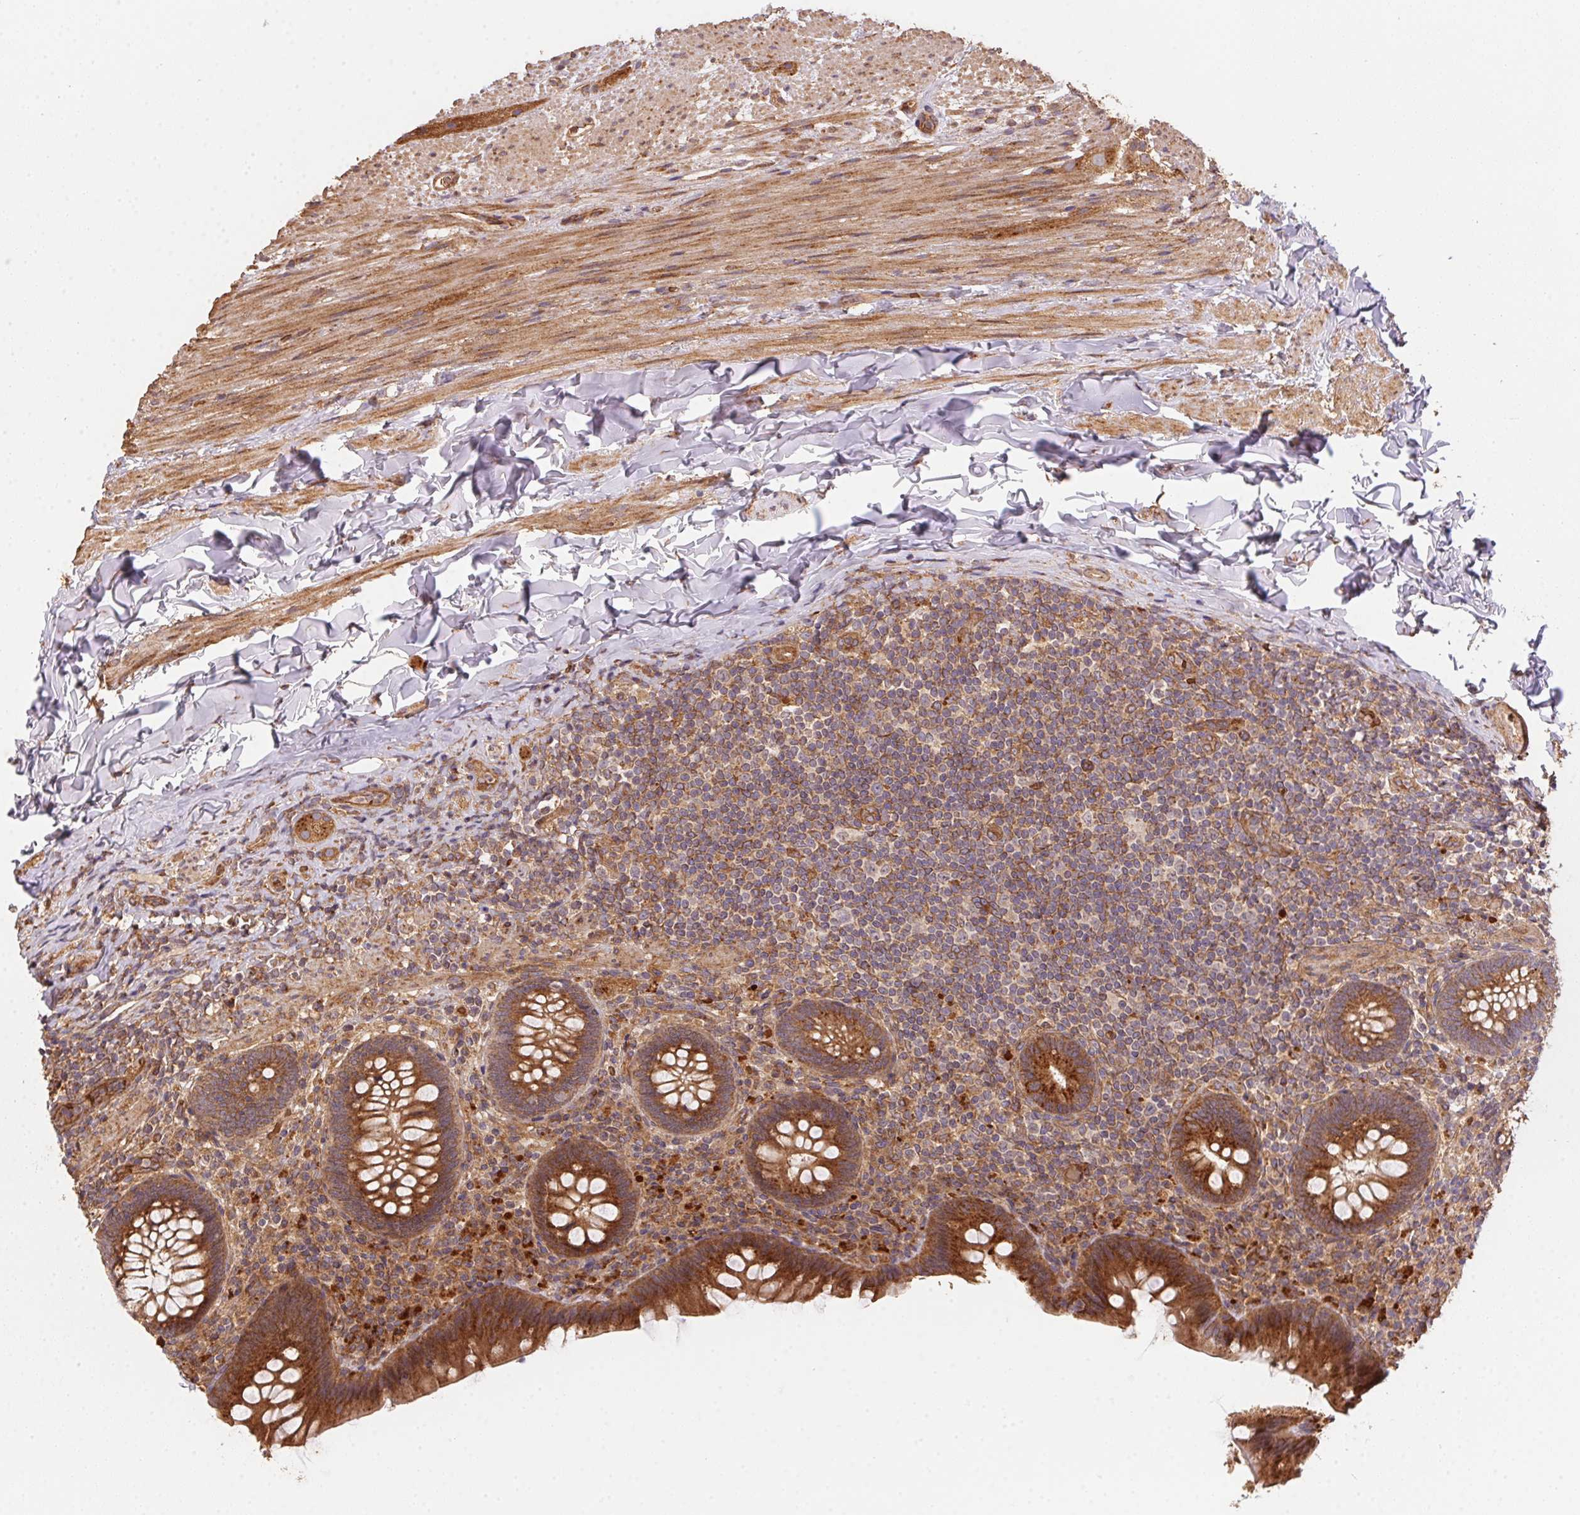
{"staining": {"intensity": "strong", "quantity": ">75%", "location": "cytoplasmic/membranous"}, "tissue": "appendix", "cell_type": "Glandular cells", "image_type": "normal", "snomed": [{"axis": "morphology", "description": "Normal tissue, NOS"}, {"axis": "topography", "description": "Appendix"}], "caption": "DAB immunohistochemical staining of benign appendix shows strong cytoplasmic/membranous protein positivity in approximately >75% of glandular cells.", "gene": "USE1", "patient": {"sex": "male", "age": 47}}